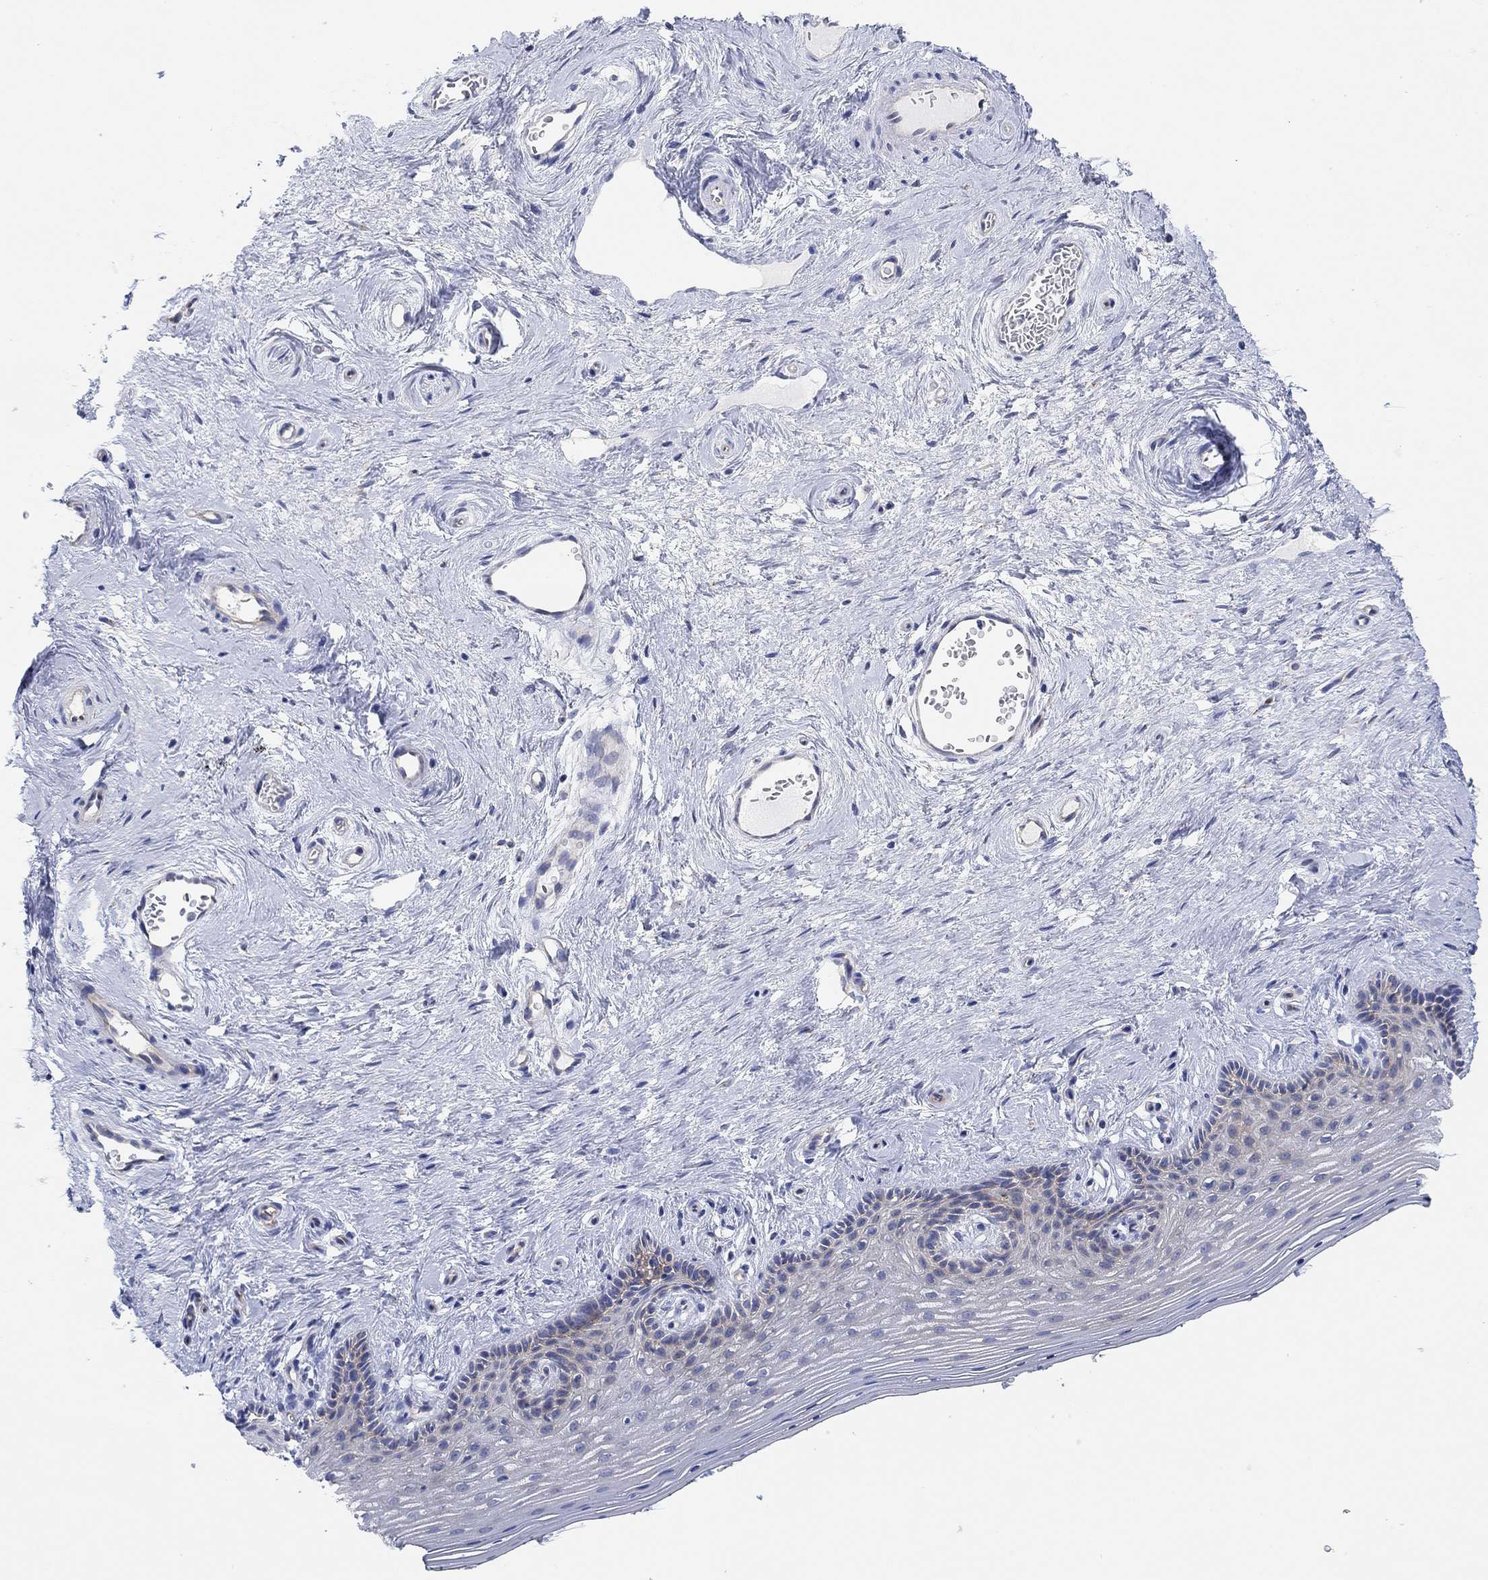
{"staining": {"intensity": "strong", "quantity": "<25%", "location": "cytoplasmic/membranous"}, "tissue": "vagina", "cell_type": "Squamous epithelial cells", "image_type": "normal", "snomed": [{"axis": "morphology", "description": "Normal tissue, NOS"}, {"axis": "topography", "description": "Vagina"}], "caption": "Immunohistochemistry (DAB (3,3'-diaminobenzidine)) staining of normal human vagina demonstrates strong cytoplasmic/membranous protein staining in about <25% of squamous epithelial cells. (Stains: DAB (3,3'-diaminobenzidine) in brown, nuclei in blue, Microscopy: brightfield microscopy at high magnification).", "gene": "RGS1", "patient": {"sex": "female", "age": 45}}